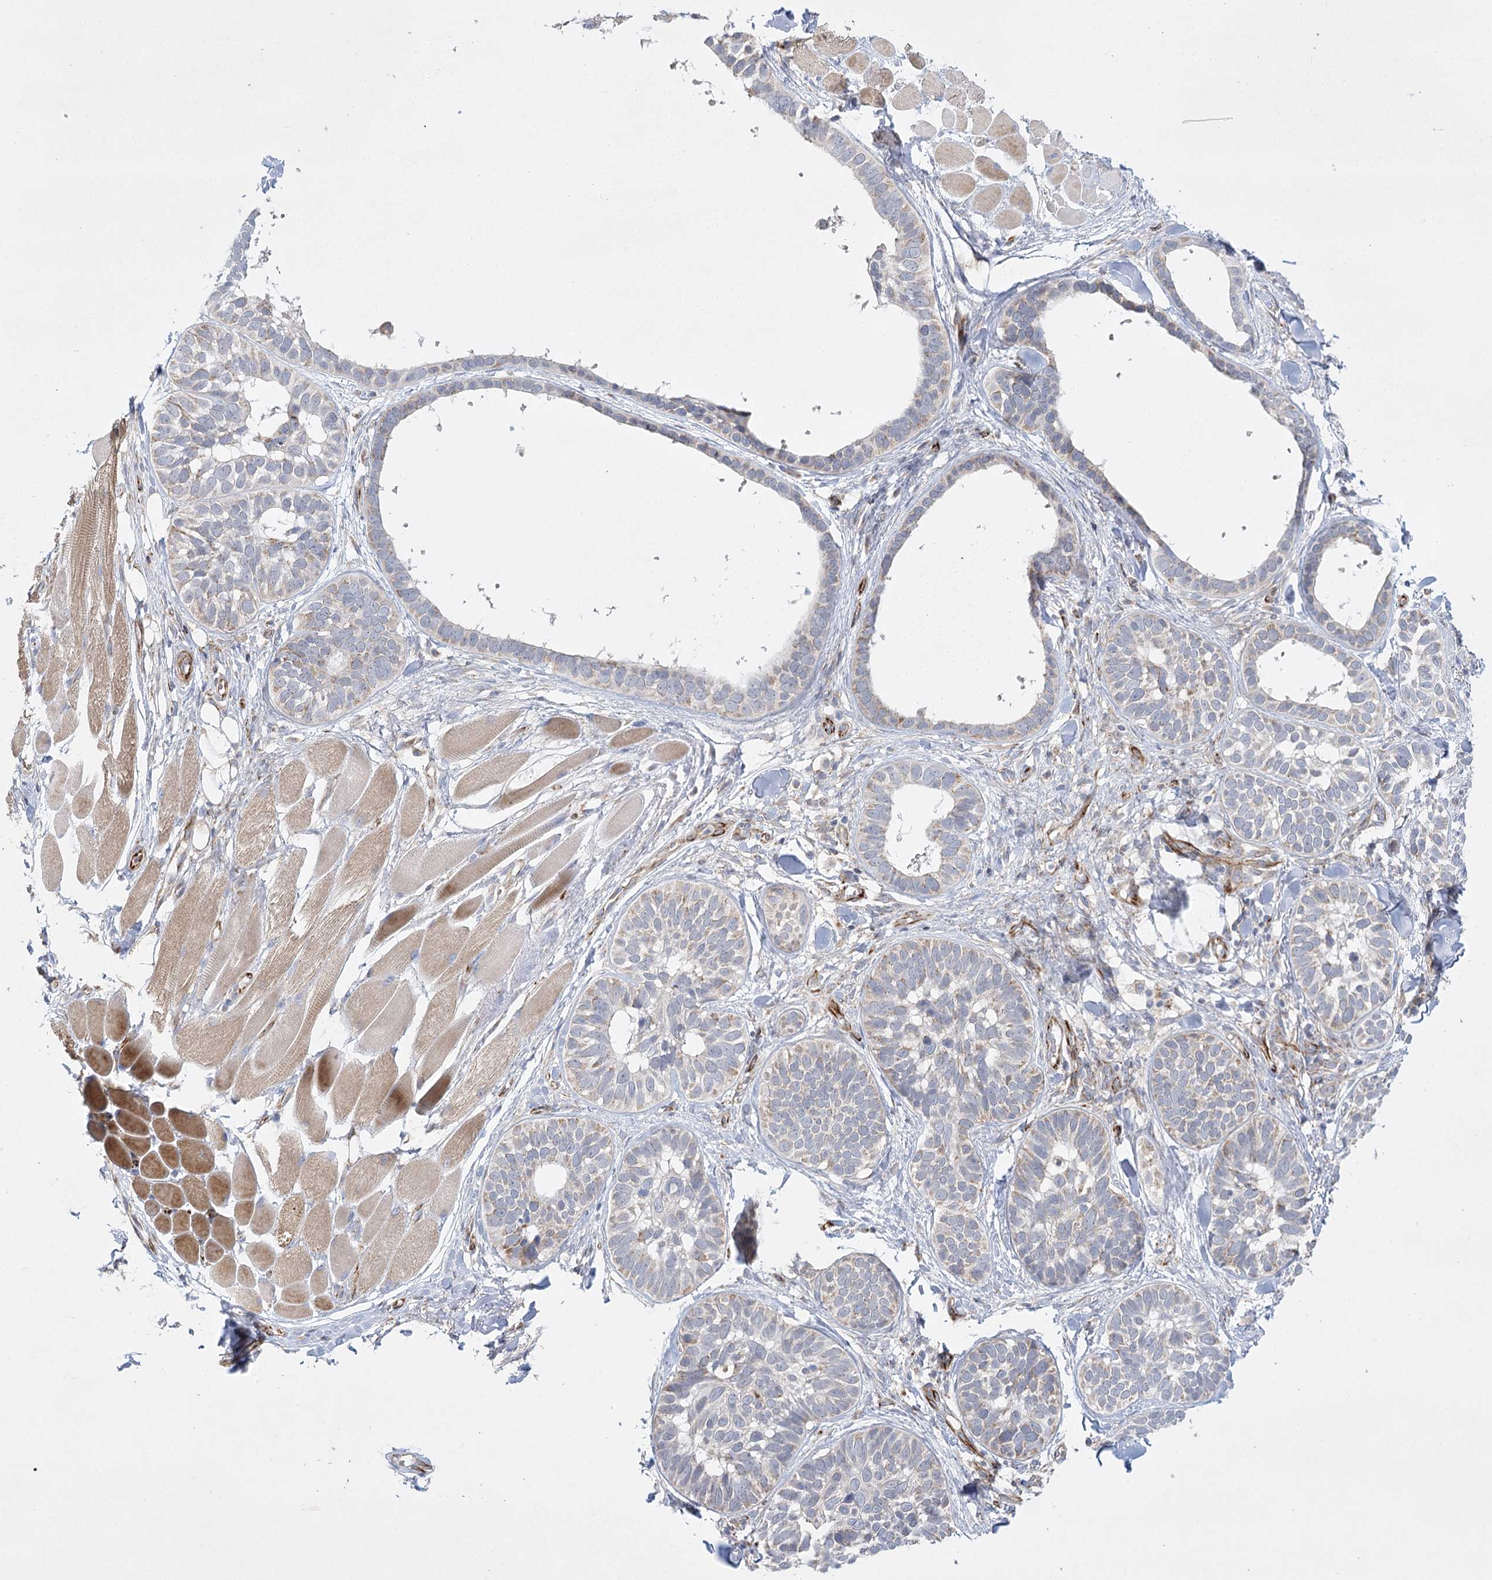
{"staining": {"intensity": "weak", "quantity": "<25%", "location": "cytoplasmic/membranous"}, "tissue": "skin cancer", "cell_type": "Tumor cells", "image_type": "cancer", "snomed": [{"axis": "morphology", "description": "Basal cell carcinoma"}, {"axis": "topography", "description": "Skin"}], "caption": "Micrograph shows no protein staining in tumor cells of basal cell carcinoma (skin) tissue. (Brightfield microscopy of DAB (3,3'-diaminobenzidine) immunohistochemistry at high magnification).", "gene": "DHTKD1", "patient": {"sex": "male", "age": 62}}